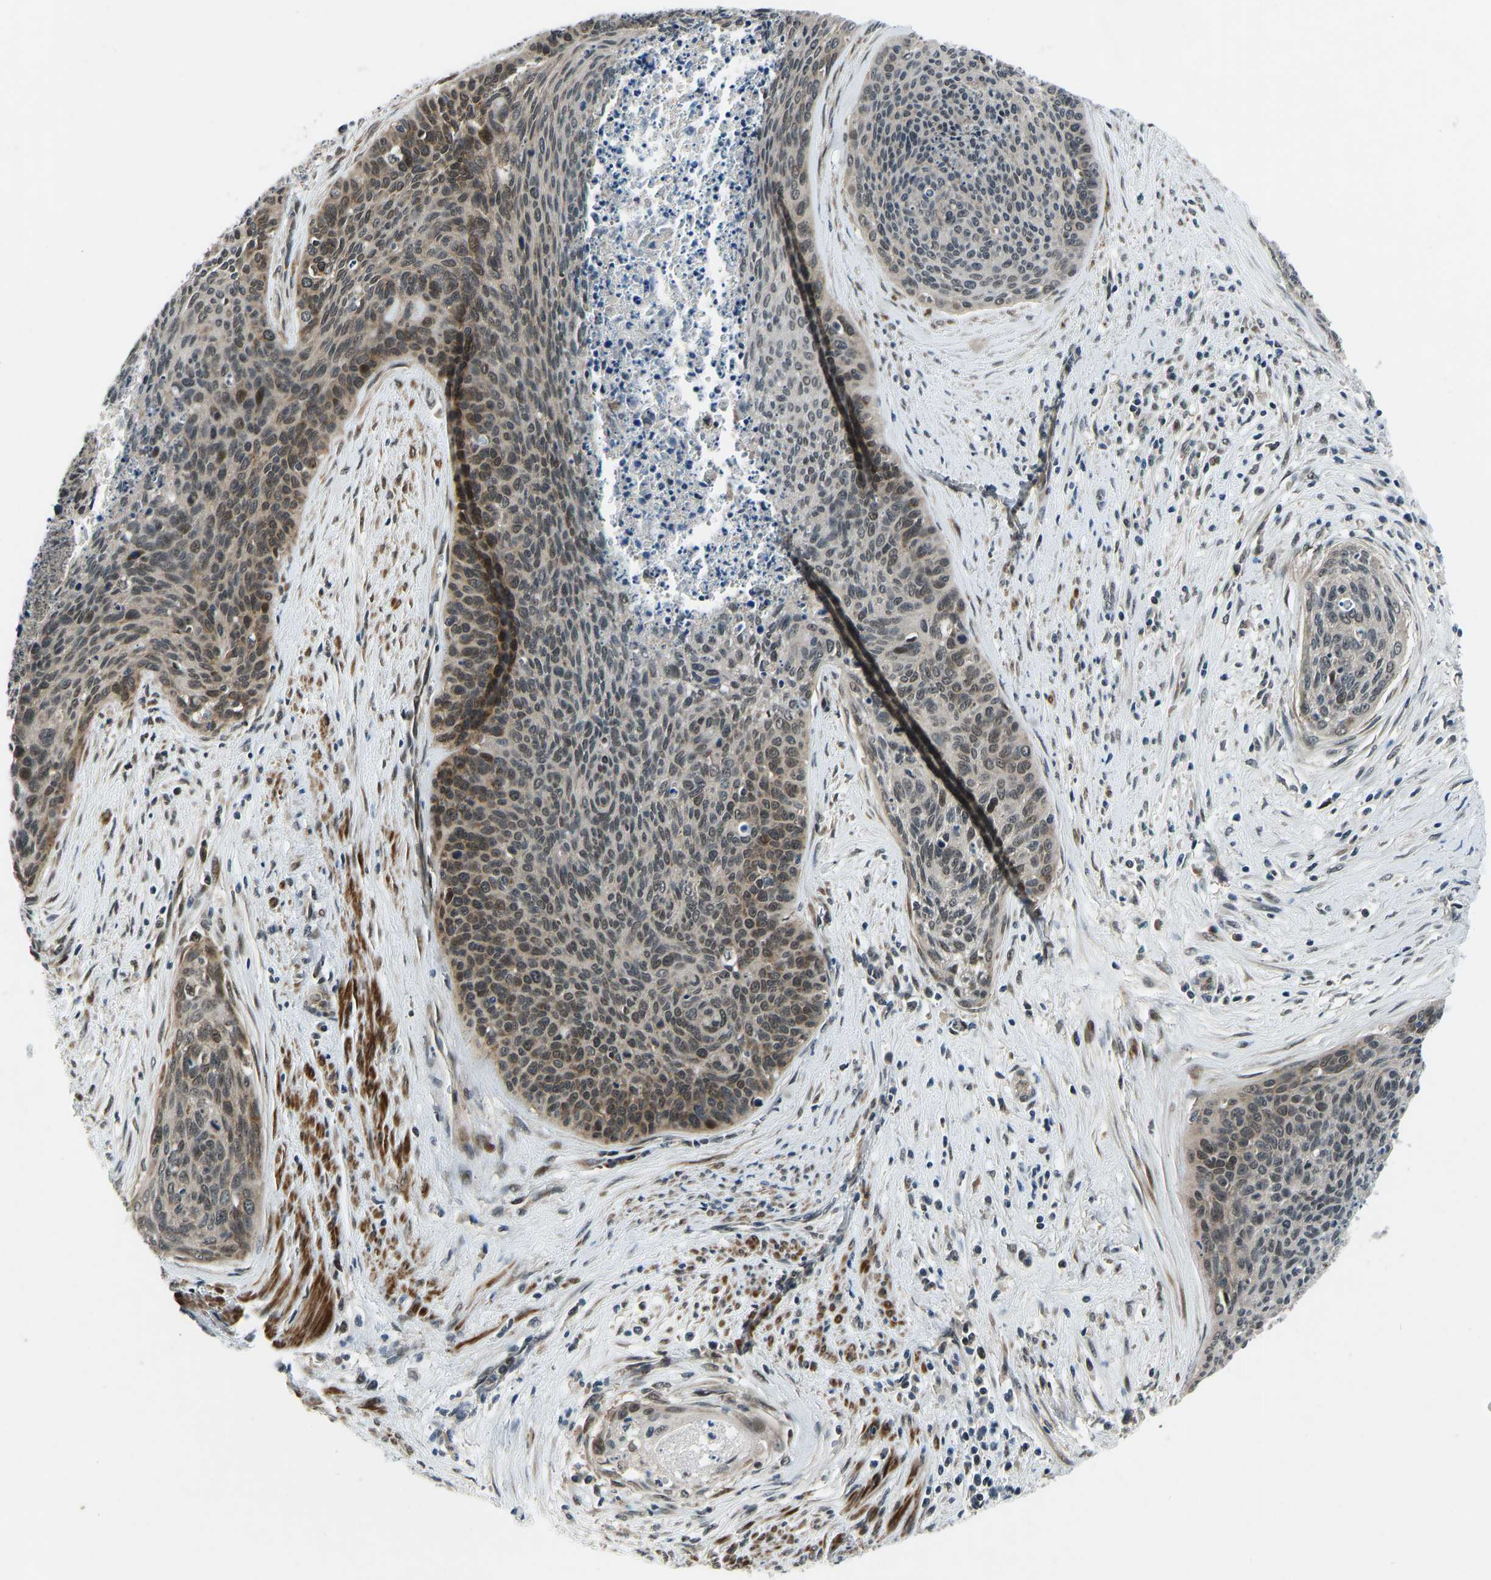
{"staining": {"intensity": "moderate", "quantity": ">75%", "location": "cytoplasmic/membranous,nuclear"}, "tissue": "cervical cancer", "cell_type": "Tumor cells", "image_type": "cancer", "snomed": [{"axis": "morphology", "description": "Squamous cell carcinoma, NOS"}, {"axis": "topography", "description": "Cervix"}], "caption": "The photomicrograph displays a brown stain indicating the presence of a protein in the cytoplasmic/membranous and nuclear of tumor cells in cervical cancer. (Stains: DAB in brown, nuclei in blue, Microscopy: brightfield microscopy at high magnification).", "gene": "RLIM", "patient": {"sex": "female", "age": 55}}